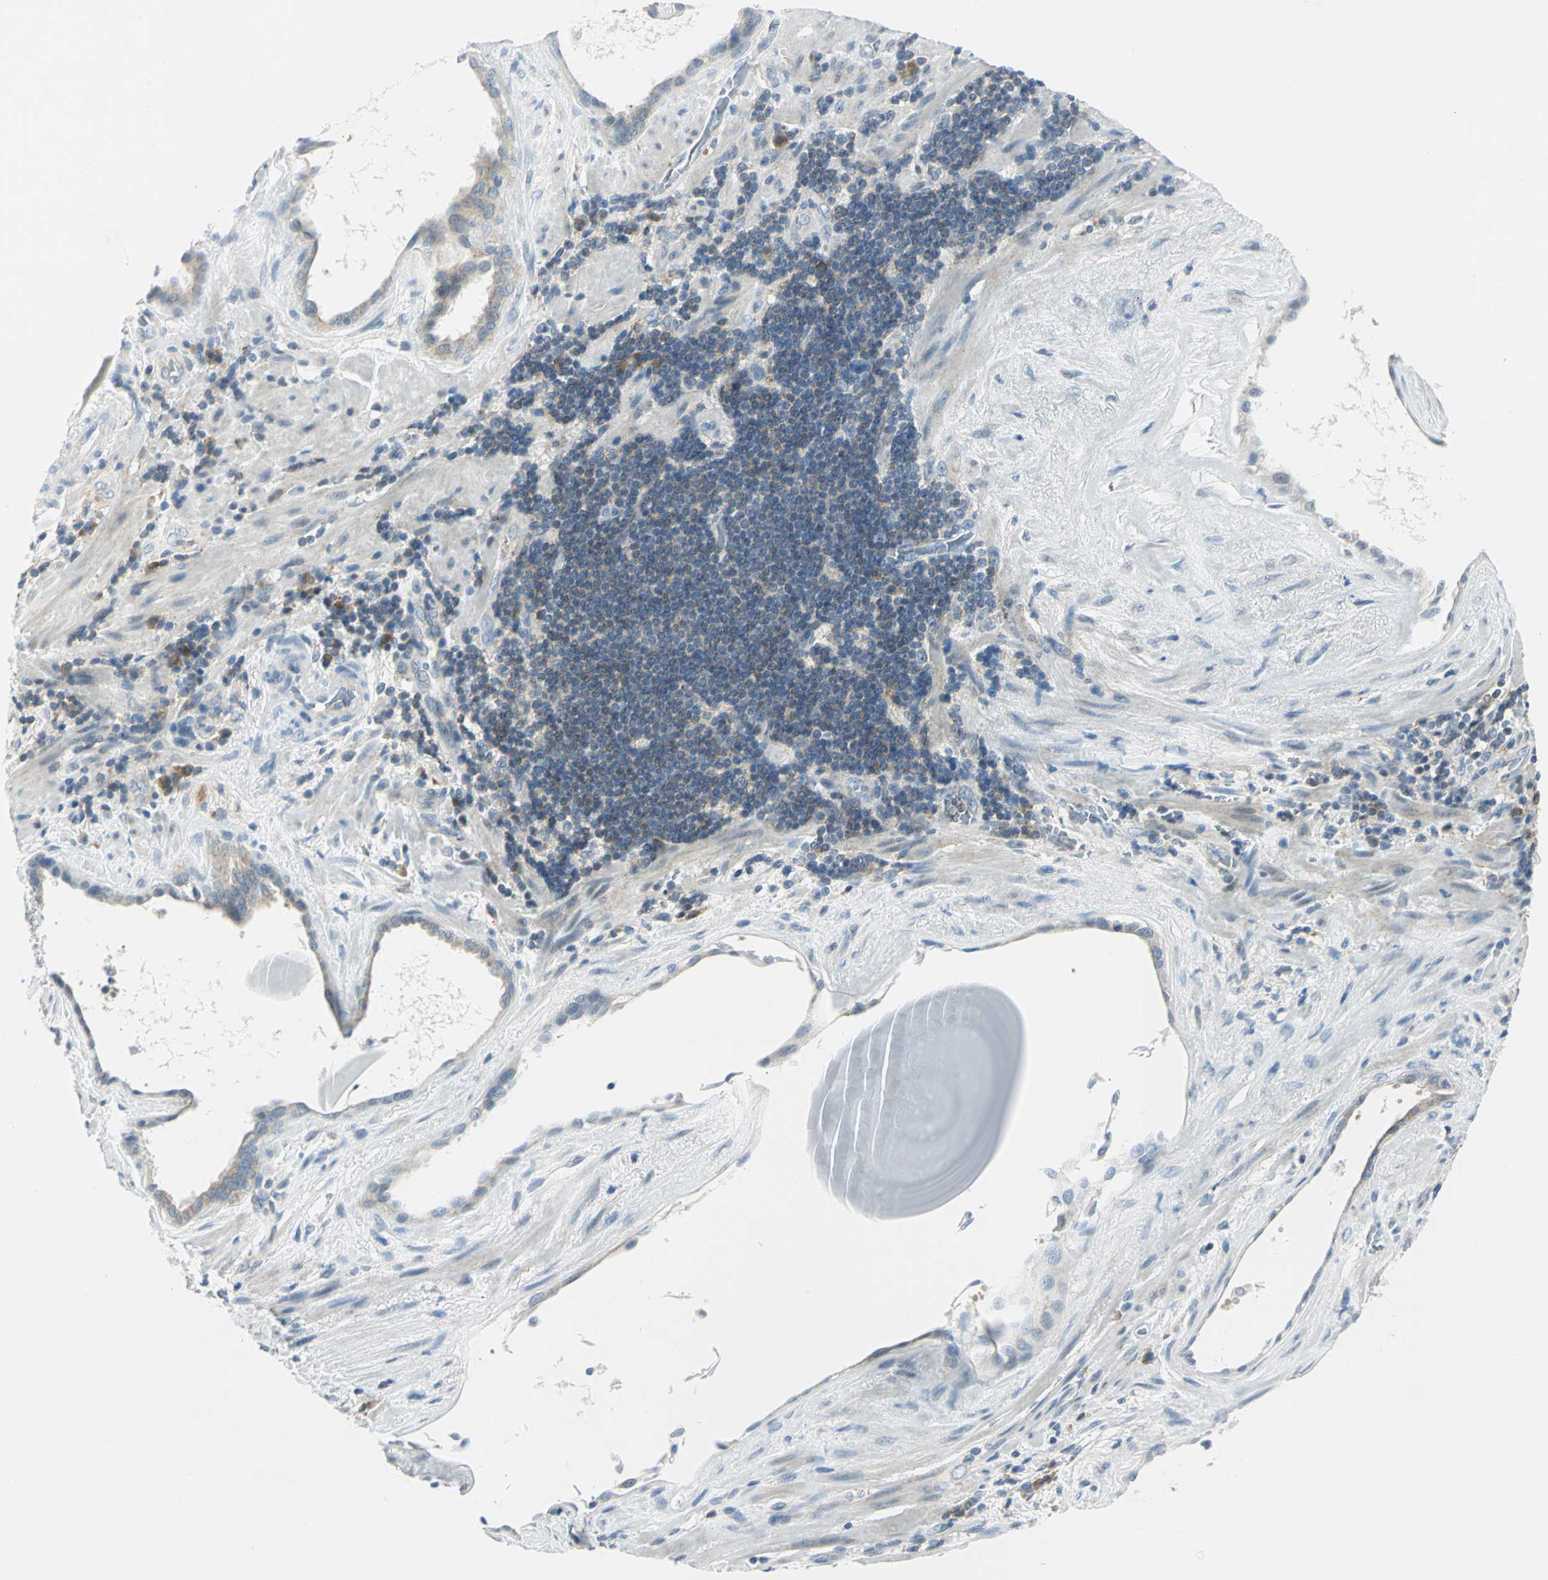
{"staining": {"intensity": "weak", "quantity": "25%-75%", "location": "cytoplasmic/membranous"}, "tissue": "prostate cancer", "cell_type": "Tumor cells", "image_type": "cancer", "snomed": [{"axis": "morphology", "description": "Adenocarcinoma, High grade"}, {"axis": "topography", "description": "Prostate"}], "caption": "Tumor cells exhibit low levels of weak cytoplasmic/membranous positivity in approximately 25%-75% of cells in human prostate cancer (high-grade adenocarcinoma).", "gene": "ALDOA", "patient": {"sex": "male", "age": 68}}